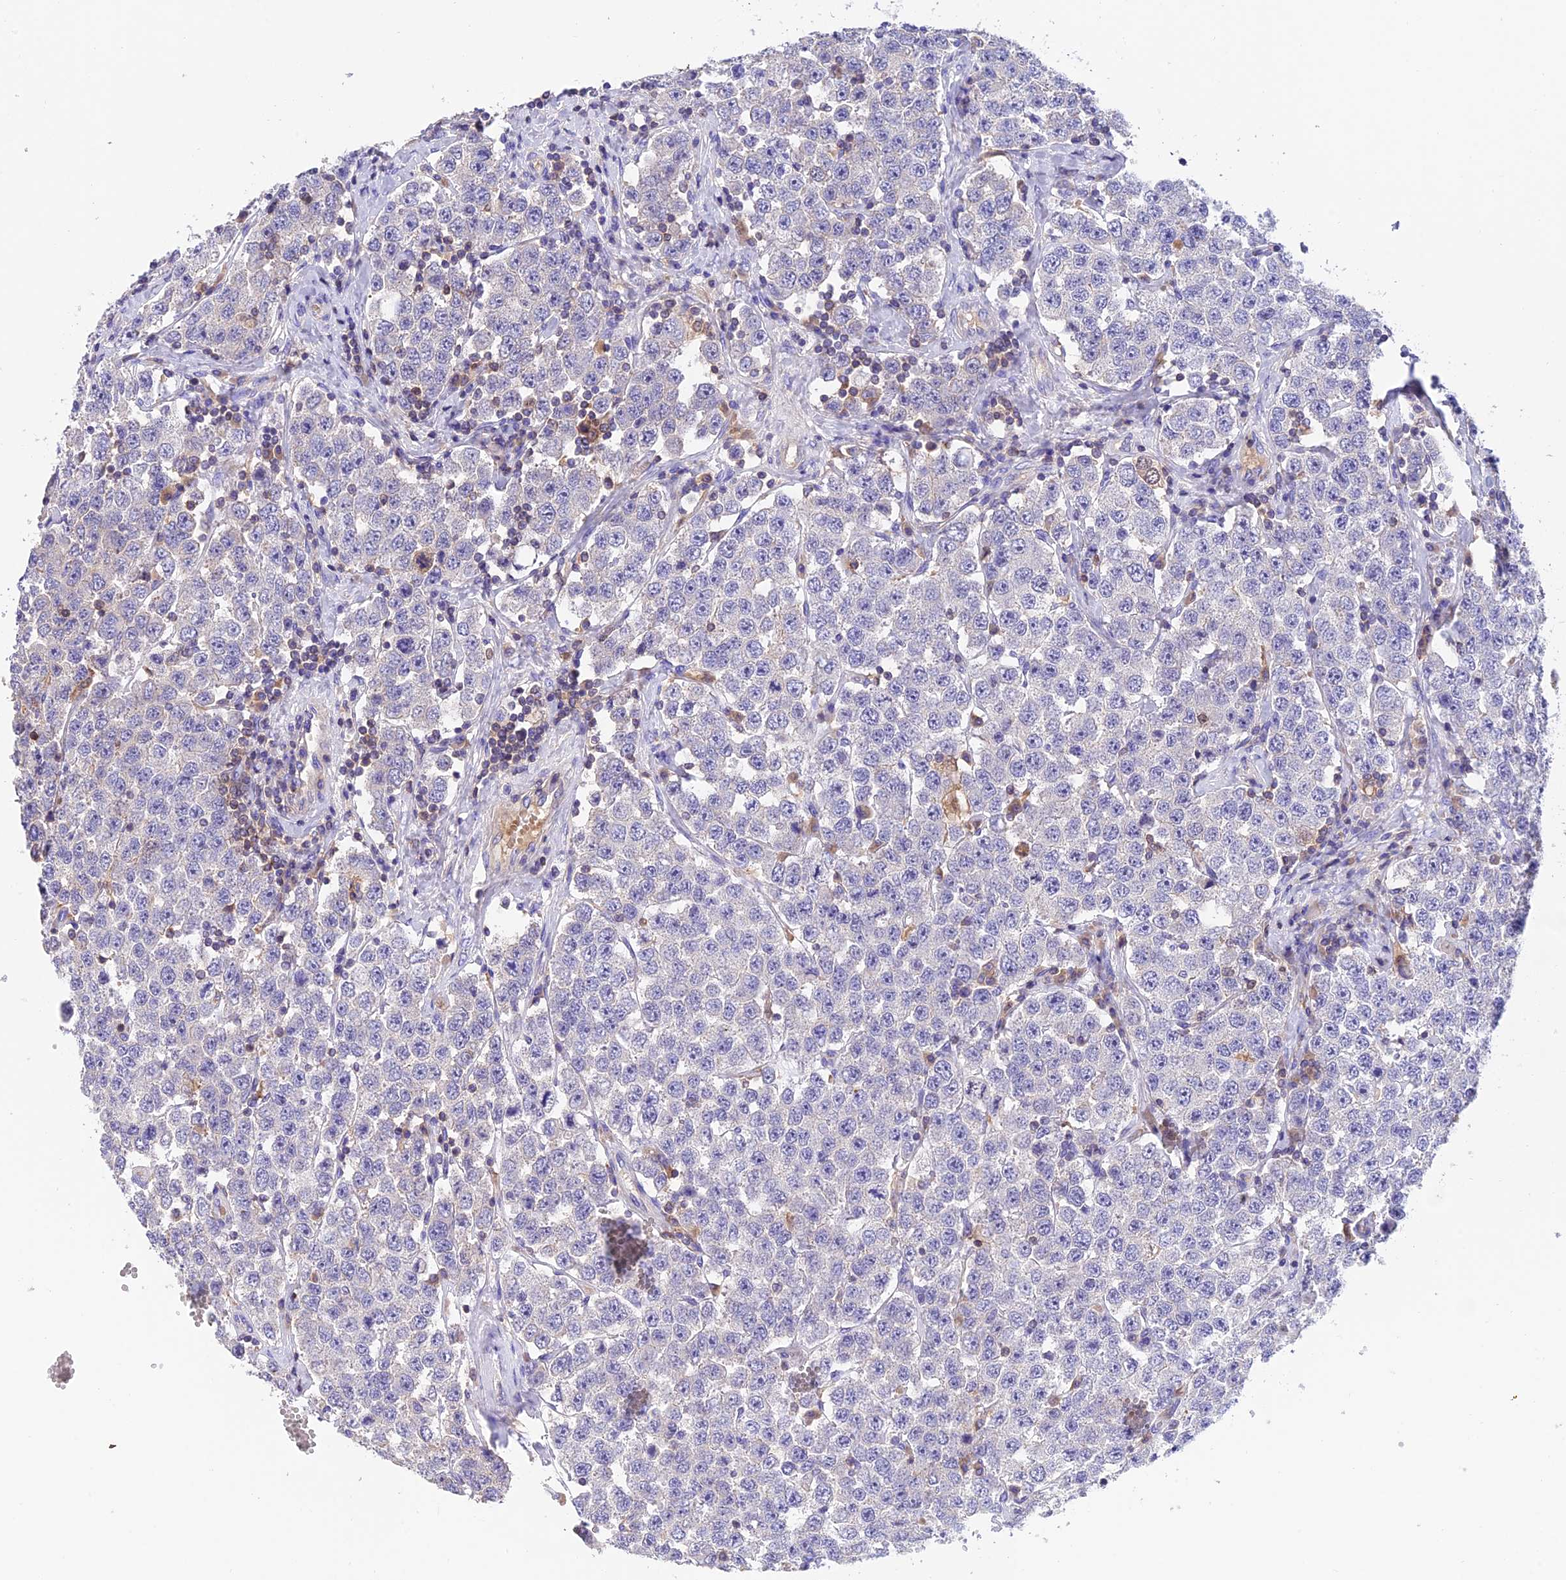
{"staining": {"intensity": "negative", "quantity": "none", "location": "none"}, "tissue": "testis cancer", "cell_type": "Tumor cells", "image_type": "cancer", "snomed": [{"axis": "morphology", "description": "Seminoma, NOS"}, {"axis": "topography", "description": "Testis"}], "caption": "An image of testis cancer stained for a protein displays no brown staining in tumor cells.", "gene": "LPXN", "patient": {"sex": "male", "age": 28}}